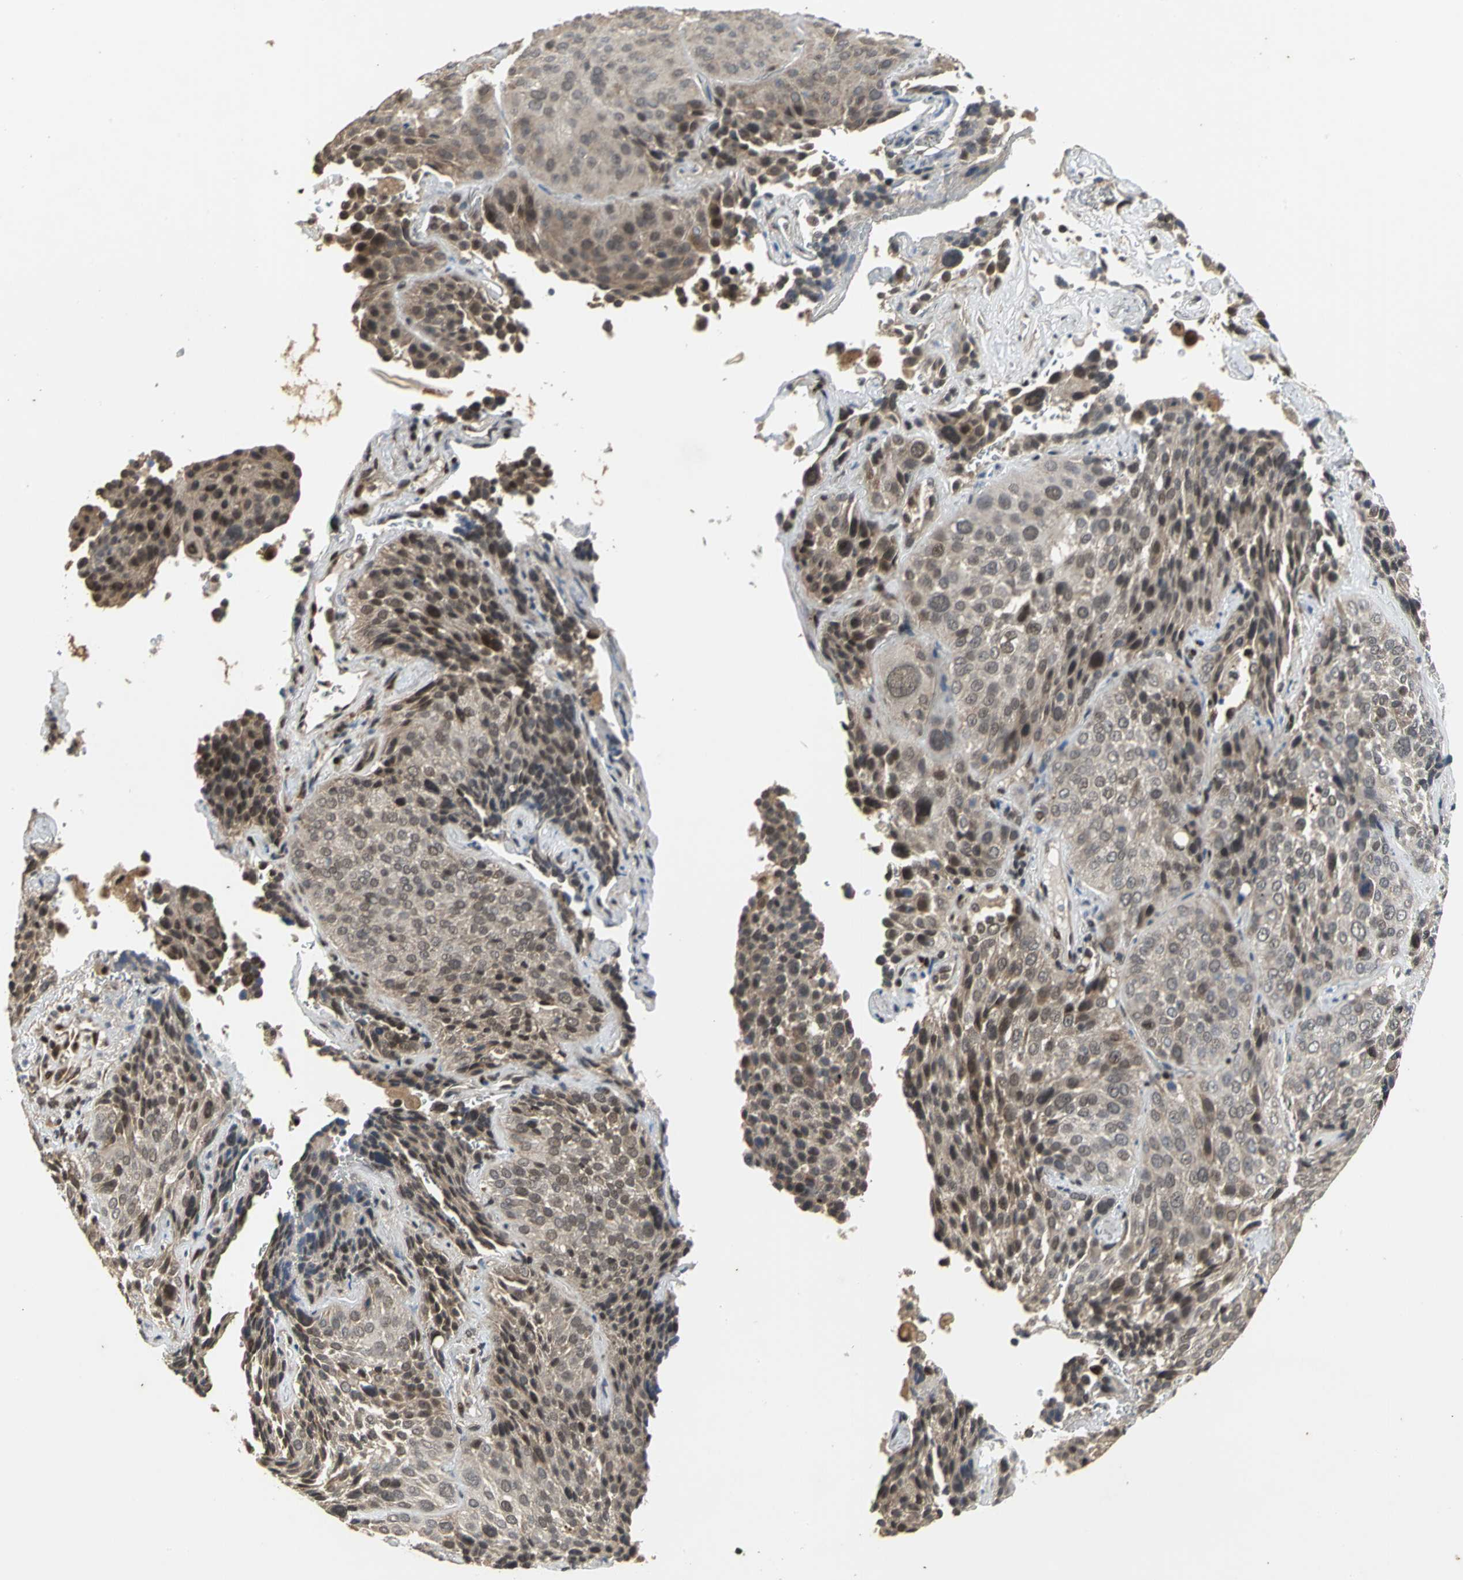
{"staining": {"intensity": "weak", "quantity": "25%-75%", "location": "cytoplasmic/membranous"}, "tissue": "lung cancer", "cell_type": "Tumor cells", "image_type": "cancer", "snomed": [{"axis": "morphology", "description": "Squamous cell carcinoma, NOS"}, {"axis": "topography", "description": "Lung"}], "caption": "A brown stain shows weak cytoplasmic/membranous positivity of a protein in human lung squamous cell carcinoma tumor cells. (DAB (3,3'-diaminobenzidine) = brown stain, brightfield microscopy at high magnification).", "gene": "NOTCH3", "patient": {"sex": "male", "age": 54}}